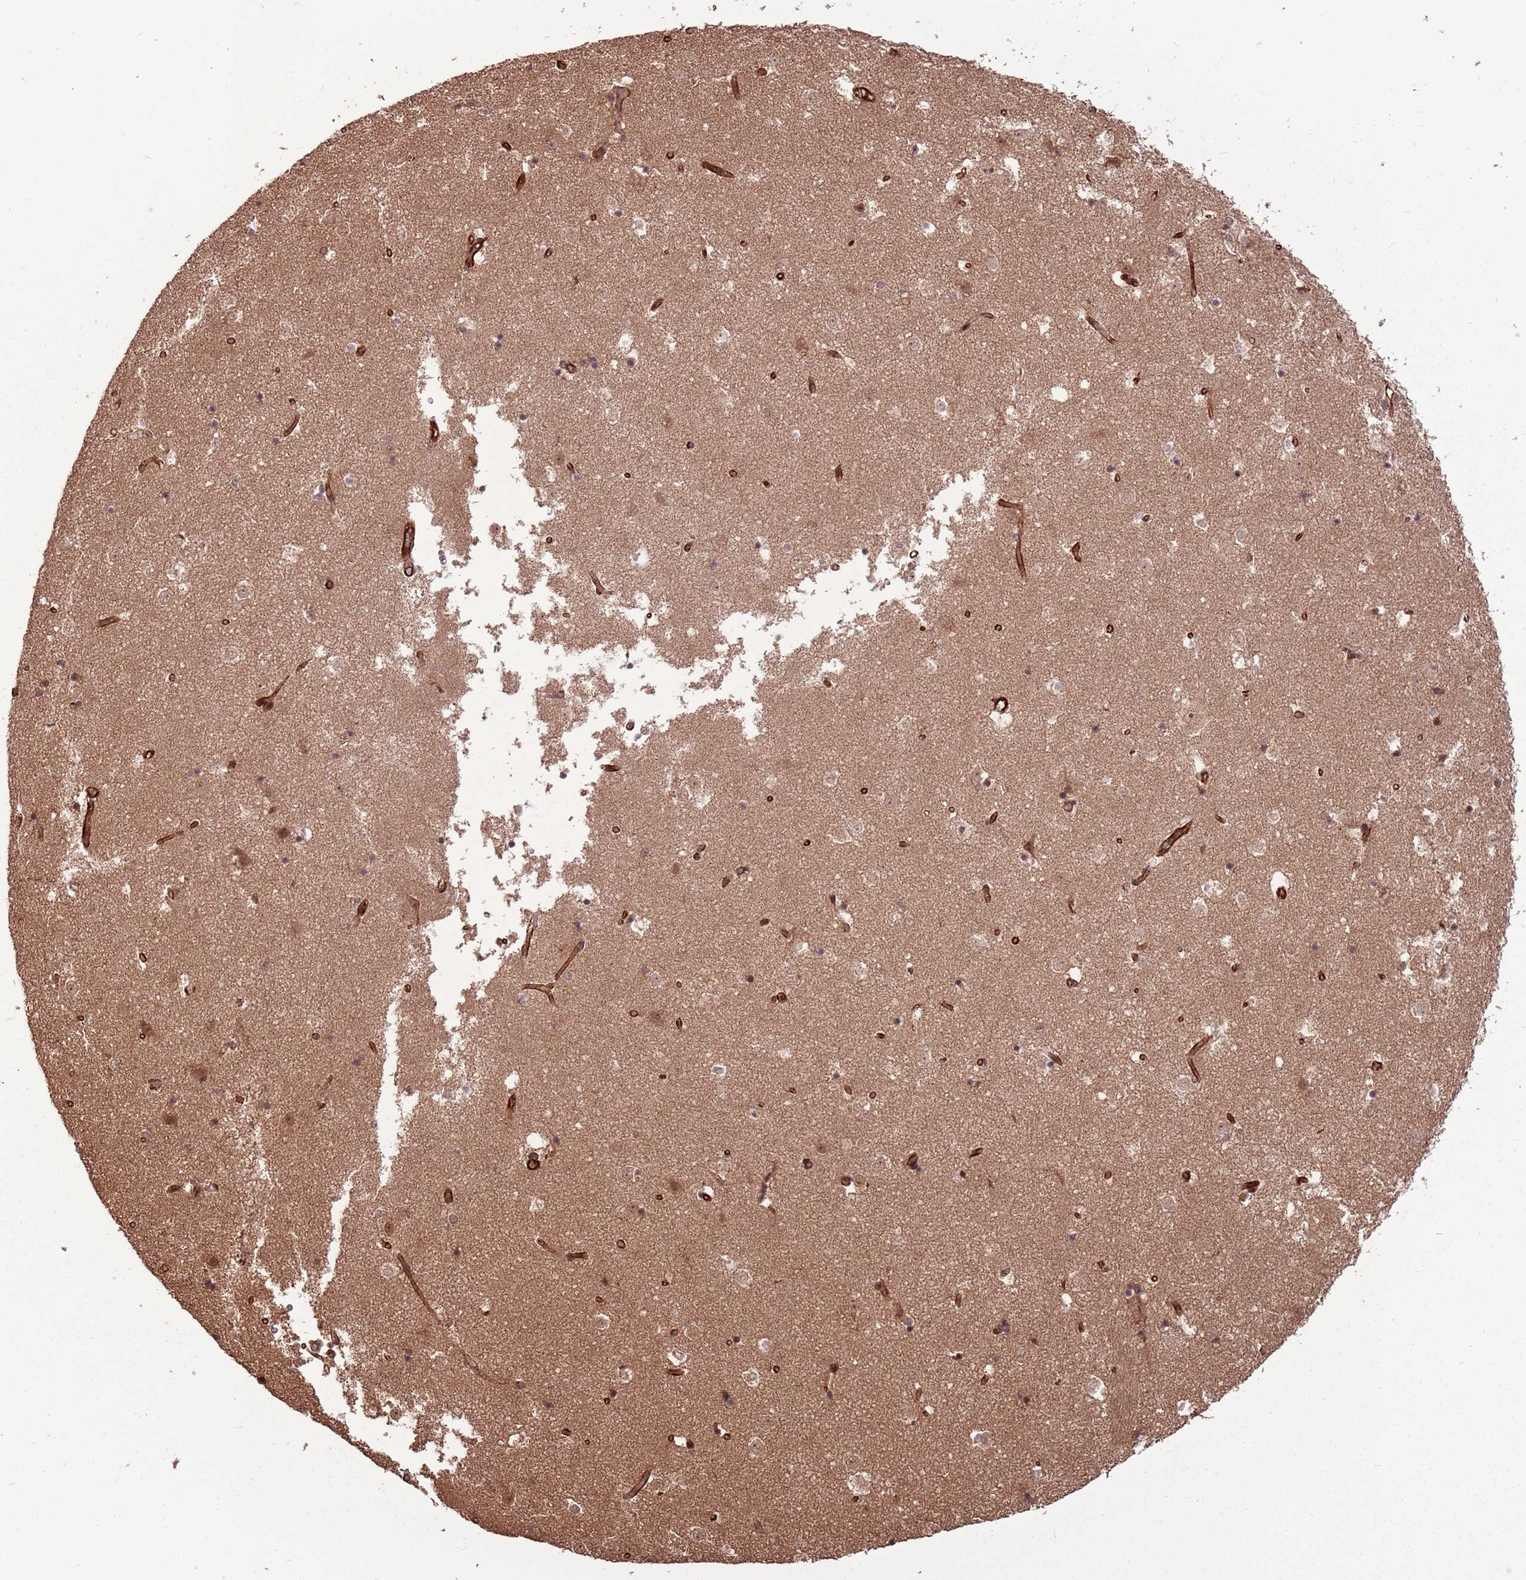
{"staining": {"intensity": "moderate", "quantity": "25%-75%", "location": "cytoplasmic/membranous,nuclear"}, "tissue": "caudate", "cell_type": "Glial cells", "image_type": "normal", "snomed": [{"axis": "morphology", "description": "Normal tissue, NOS"}, {"axis": "topography", "description": "Lateral ventricle wall"}], "caption": "High-magnification brightfield microscopy of unremarkable caudate stained with DAB (3,3'-diaminobenzidine) (brown) and counterstained with hematoxylin (blue). glial cells exhibit moderate cytoplasmic/membranous,nuclear expression is present in approximately25%-75% of cells. Using DAB (brown) and hematoxylin (blue) stains, captured at high magnification using brightfield microscopy.", "gene": "ADAMTS3", "patient": {"sex": "female", "age": 52}}